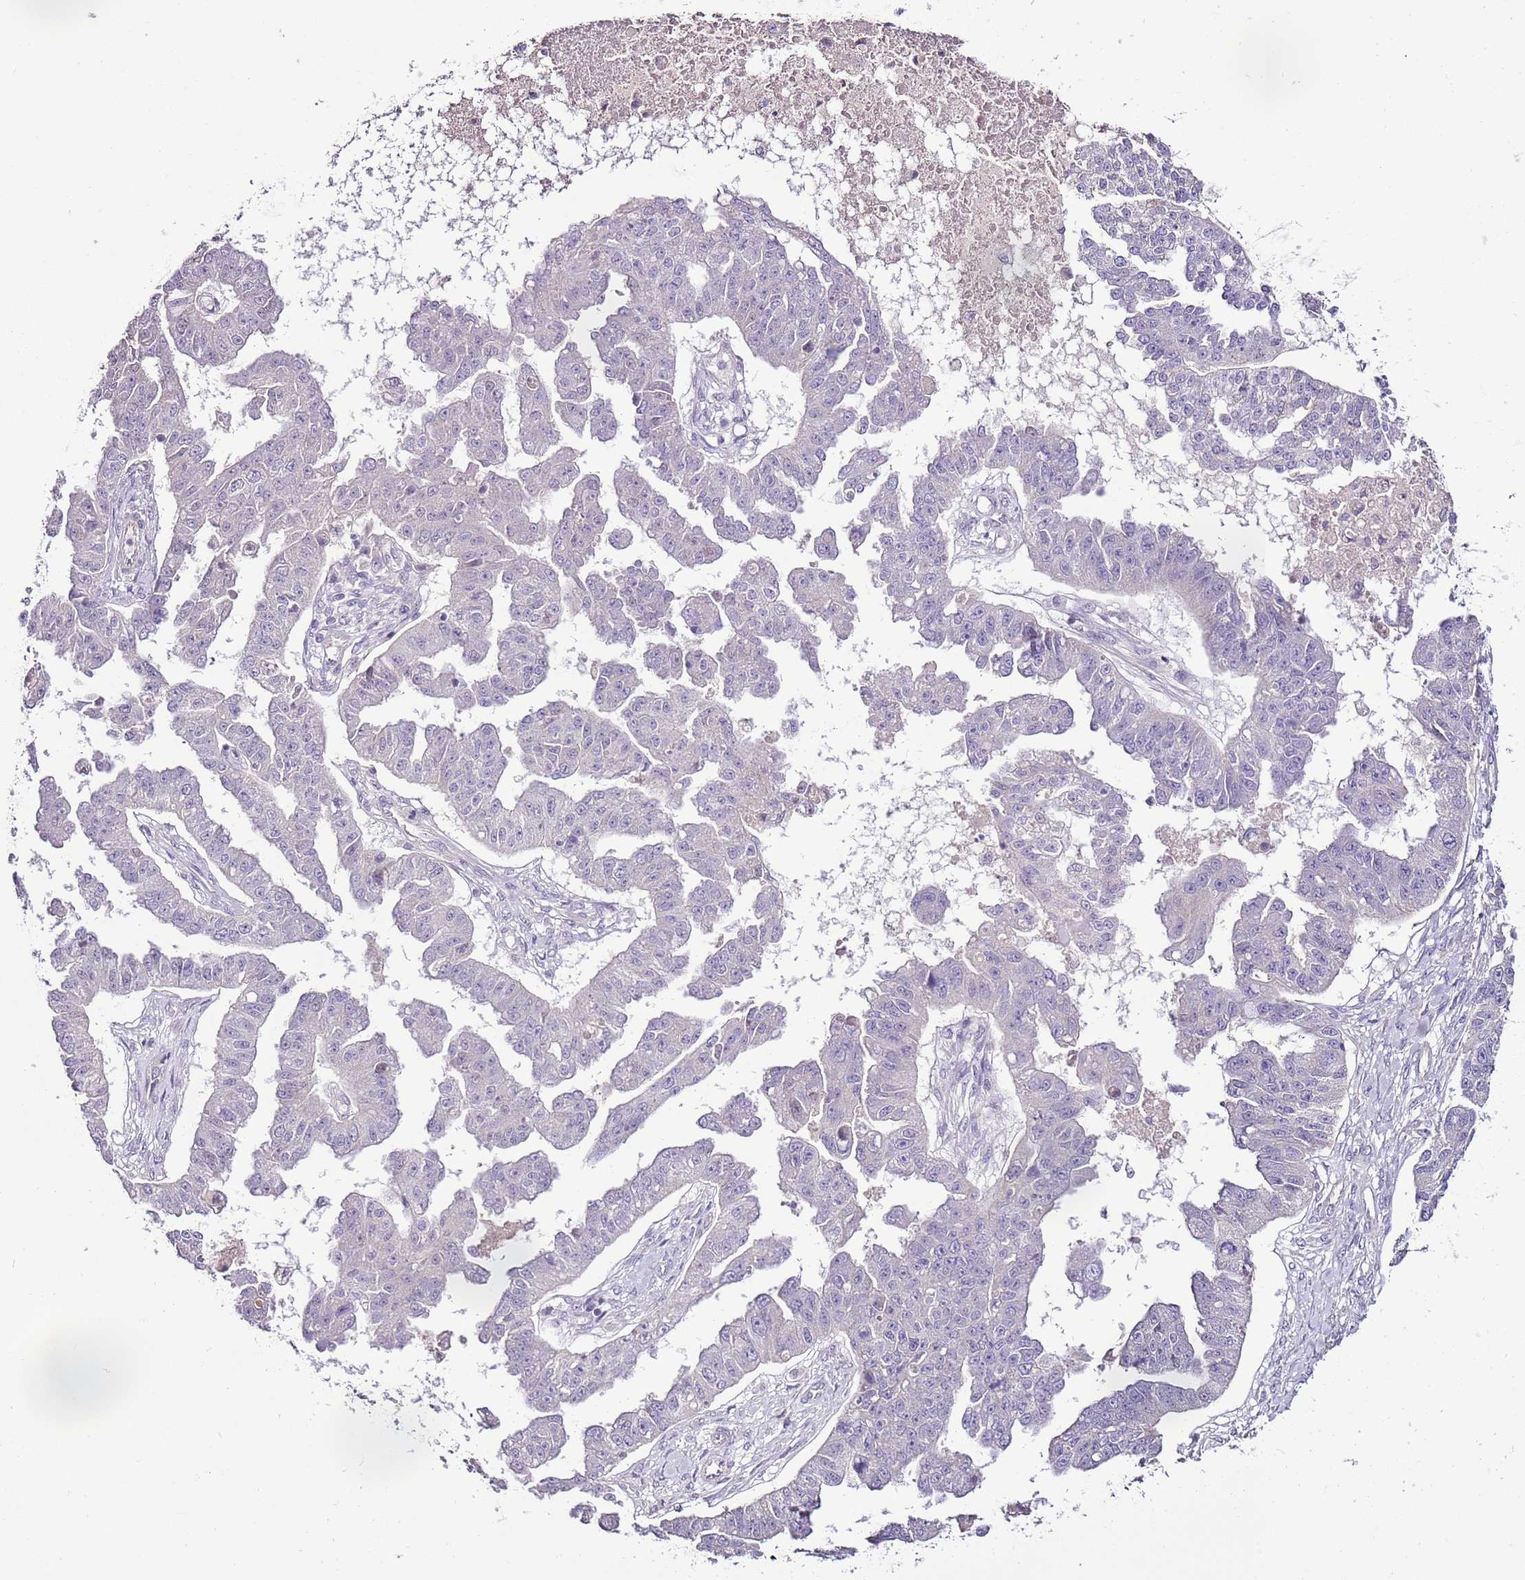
{"staining": {"intensity": "negative", "quantity": "none", "location": "none"}, "tissue": "ovarian cancer", "cell_type": "Tumor cells", "image_type": "cancer", "snomed": [{"axis": "morphology", "description": "Cystadenocarcinoma, serous, NOS"}, {"axis": "topography", "description": "Ovary"}], "caption": "The immunohistochemistry (IHC) histopathology image has no significant positivity in tumor cells of ovarian cancer tissue.", "gene": "CMKLR1", "patient": {"sex": "female", "age": 58}}